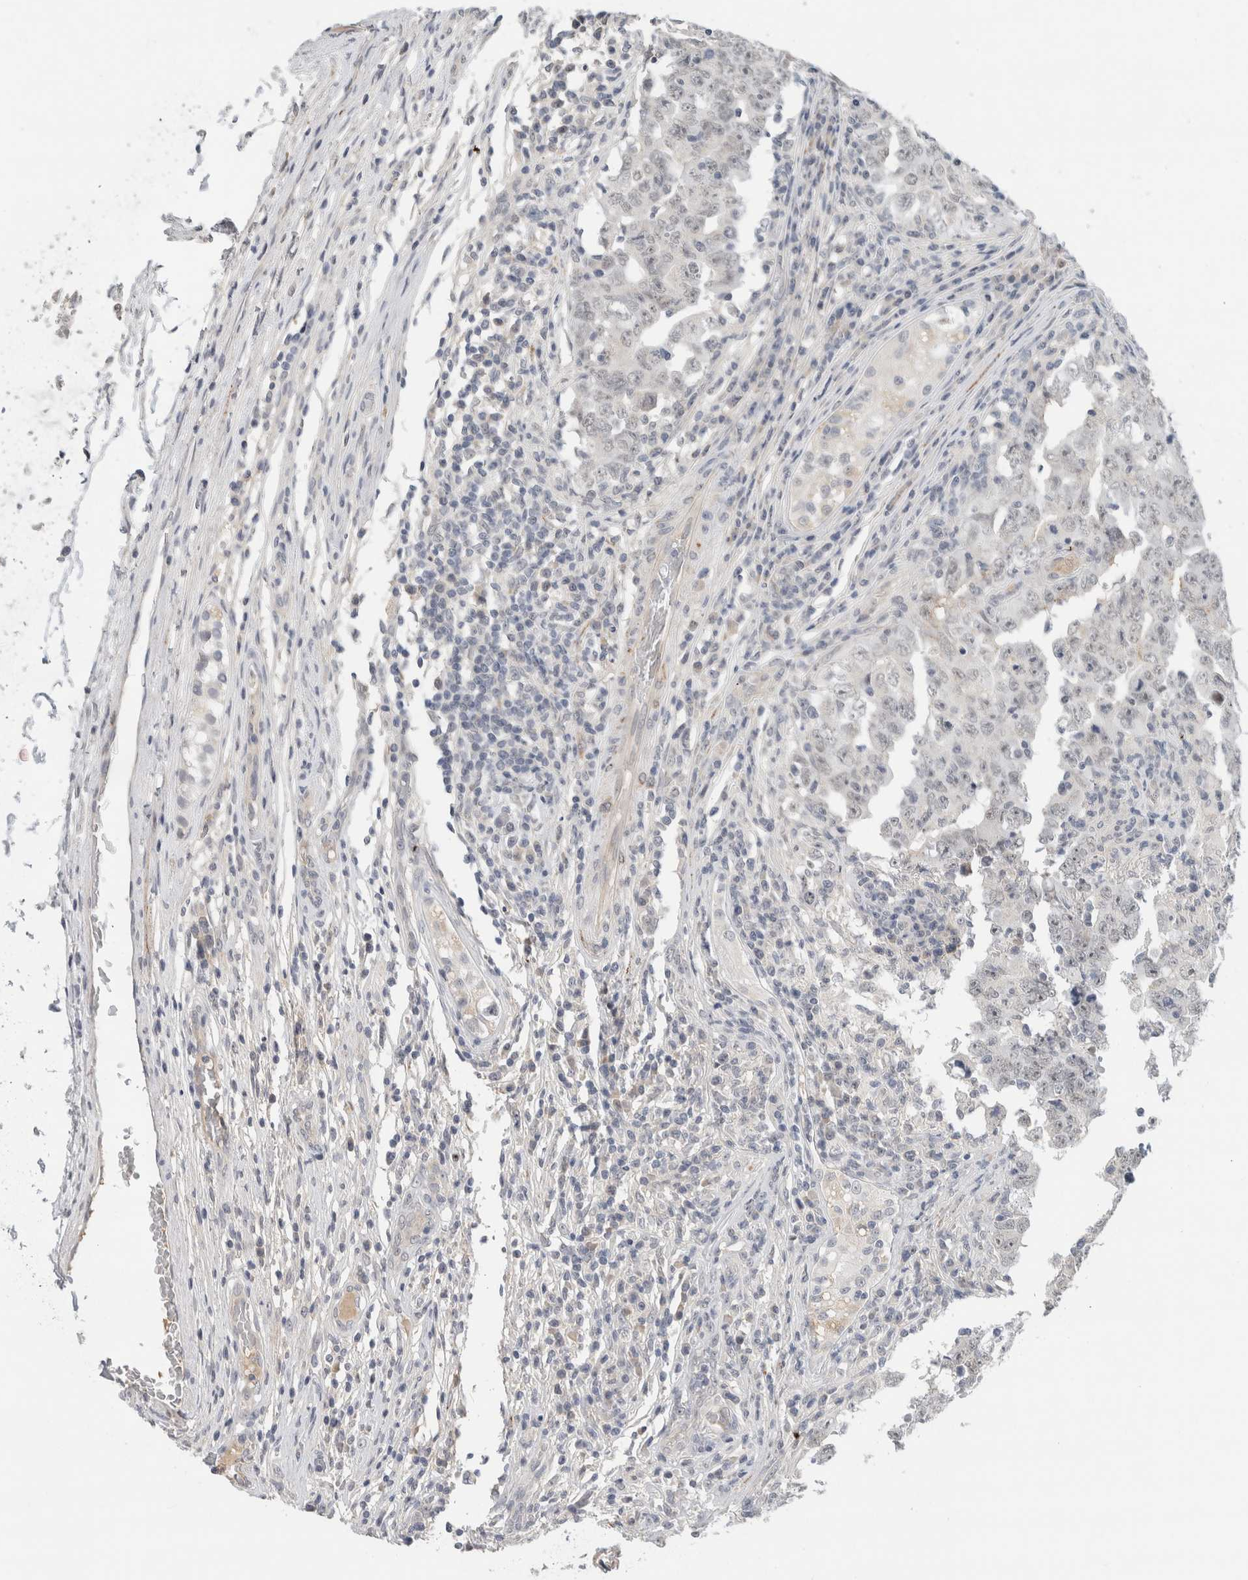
{"staining": {"intensity": "negative", "quantity": "none", "location": "none"}, "tissue": "testis cancer", "cell_type": "Tumor cells", "image_type": "cancer", "snomed": [{"axis": "morphology", "description": "Carcinoma, Embryonal, NOS"}, {"axis": "topography", "description": "Testis"}], "caption": "High power microscopy histopathology image of an immunohistochemistry micrograph of embryonal carcinoma (testis), revealing no significant positivity in tumor cells.", "gene": "HCN3", "patient": {"sex": "male", "age": 26}}